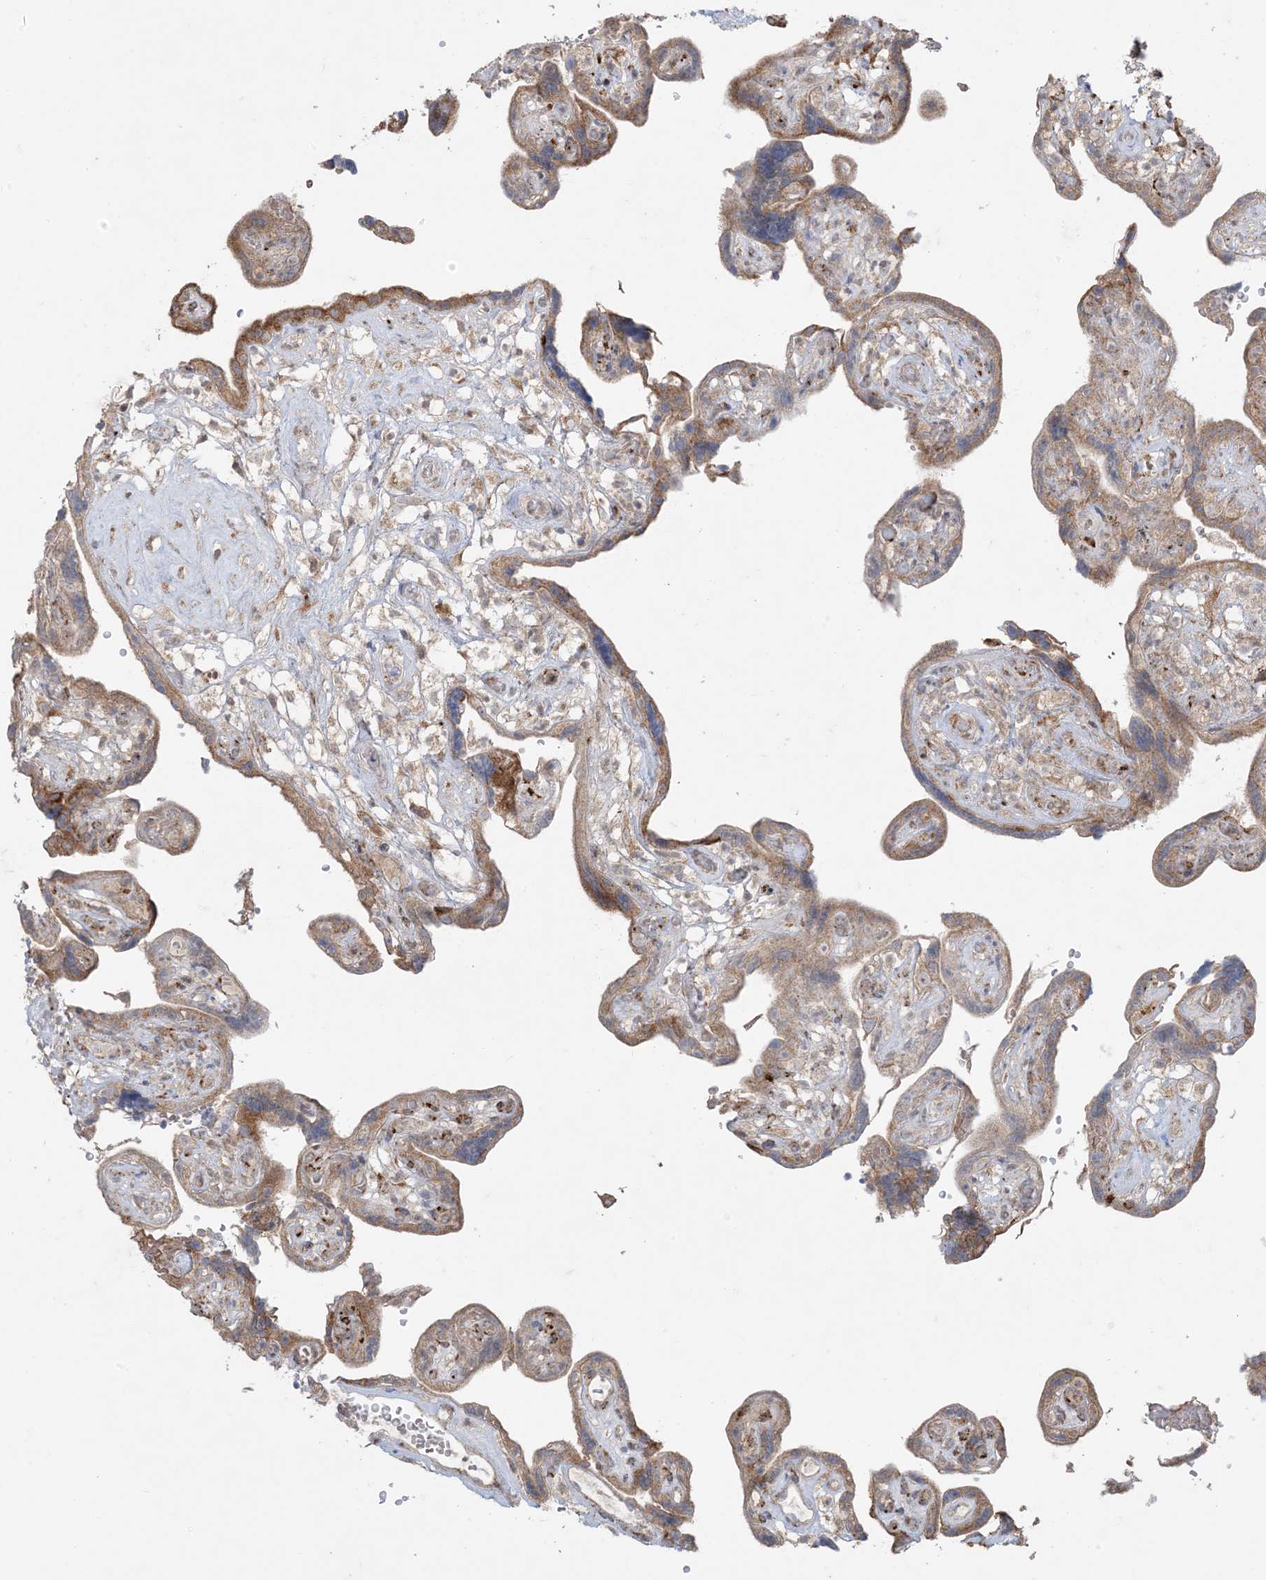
{"staining": {"intensity": "strong", "quantity": ">75%", "location": "cytoplasmic/membranous"}, "tissue": "placenta", "cell_type": "Decidual cells", "image_type": "normal", "snomed": [{"axis": "morphology", "description": "Normal tissue, NOS"}, {"axis": "topography", "description": "Placenta"}], "caption": "This histopathology image demonstrates immunohistochemistry staining of unremarkable human placenta, with high strong cytoplasmic/membranous positivity in approximately >75% of decidual cells.", "gene": "ODC1", "patient": {"sex": "female", "age": 30}}